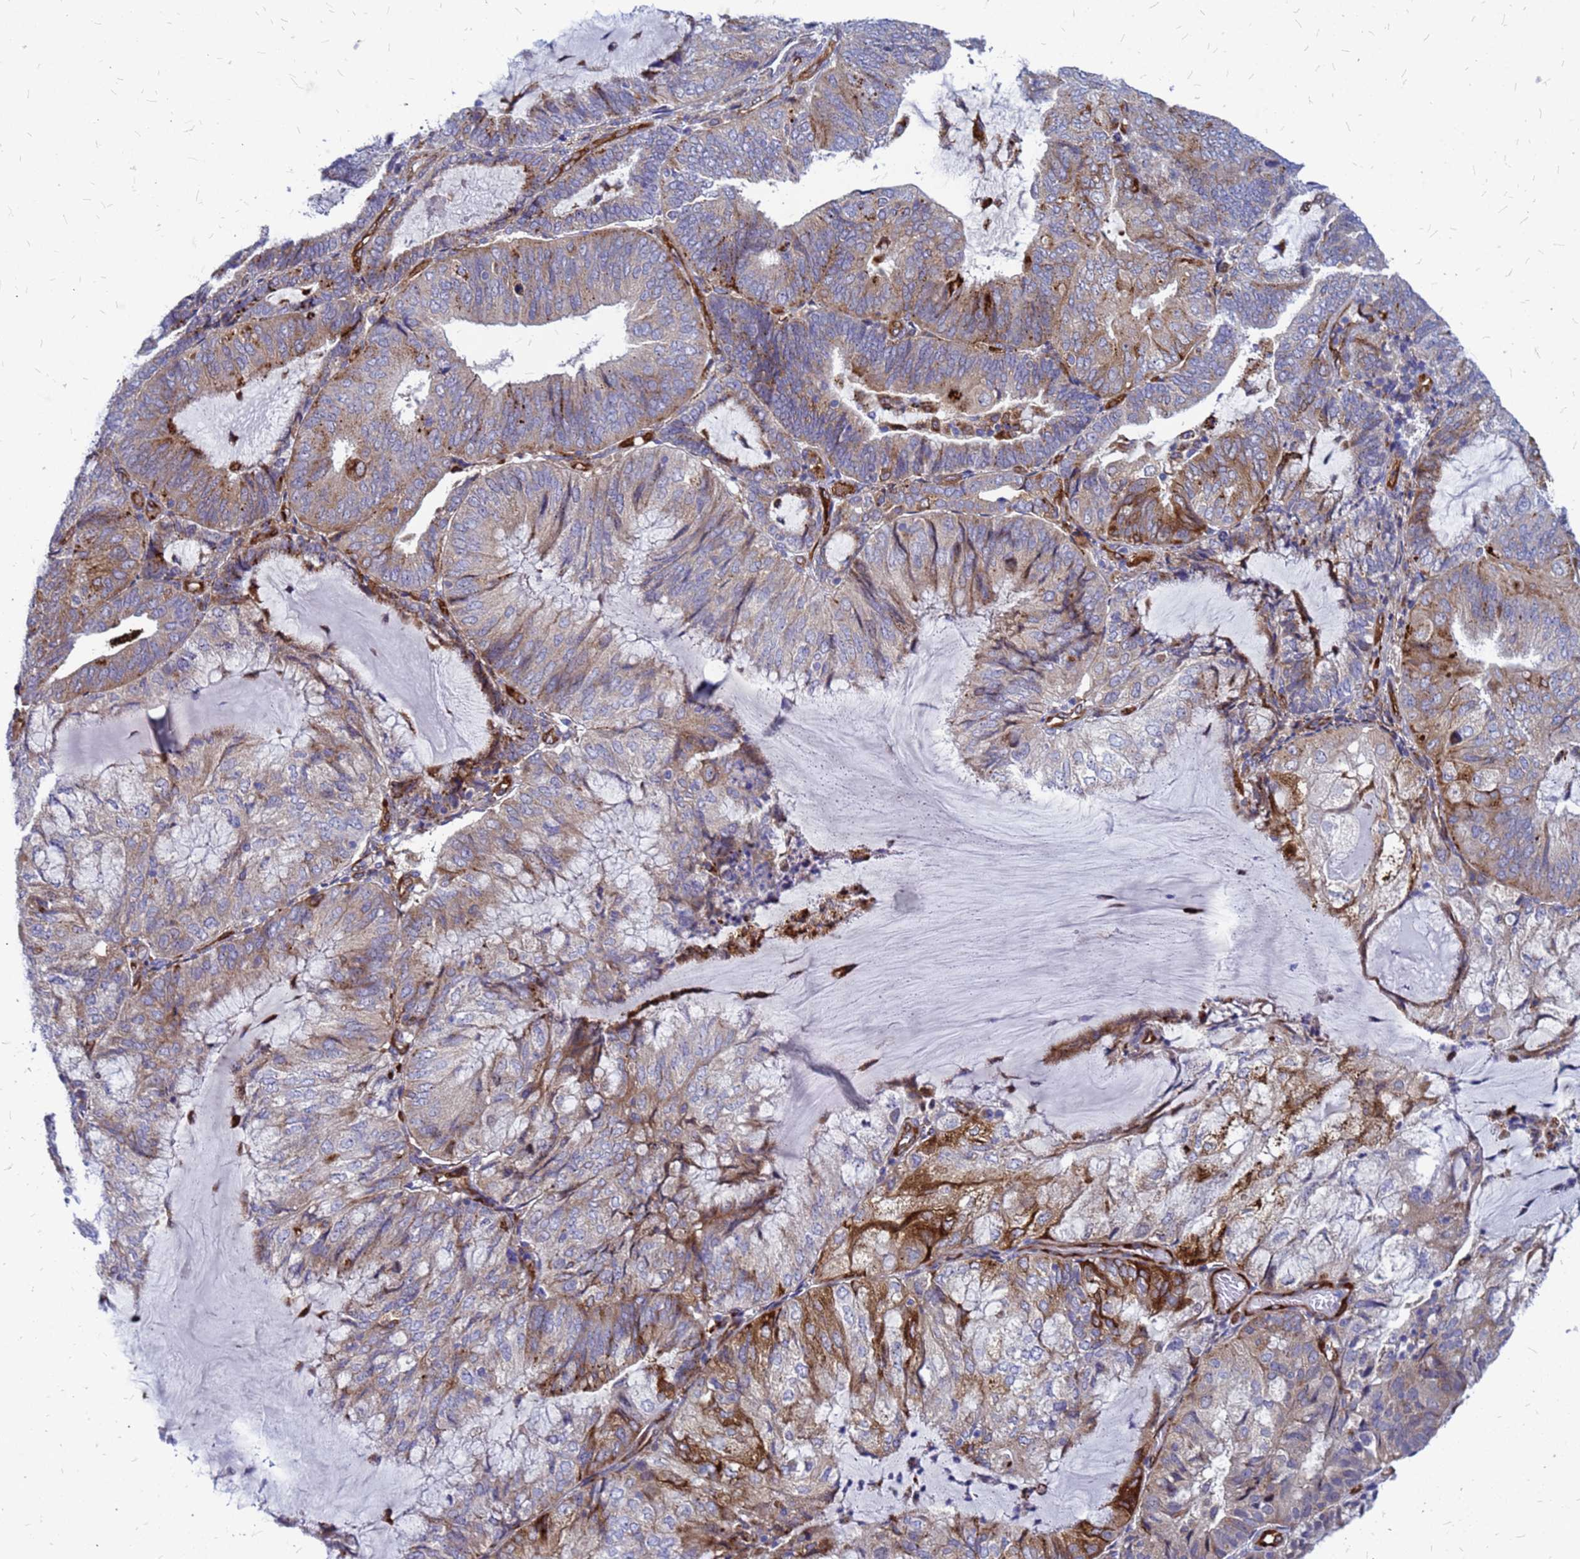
{"staining": {"intensity": "moderate", "quantity": "25%-75%", "location": "cytoplasmic/membranous"}, "tissue": "endometrial cancer", "cell_type": "Tumor cells", "image_type": "cancer", "snomed": [{"axis": "morphology", "description": "Adenocarcinoma, NOS"}, {"axis": "topography", "description": "Endometrium"}], "caption": "This is an image of IHC staining of endometrial cancer (adenocarcinoma), which shows moderate expression in the cytoplasmic/membranous of tumor cells.", "gene": "NOSTRIN", "patient": {"sex": "female", "age": 81}}